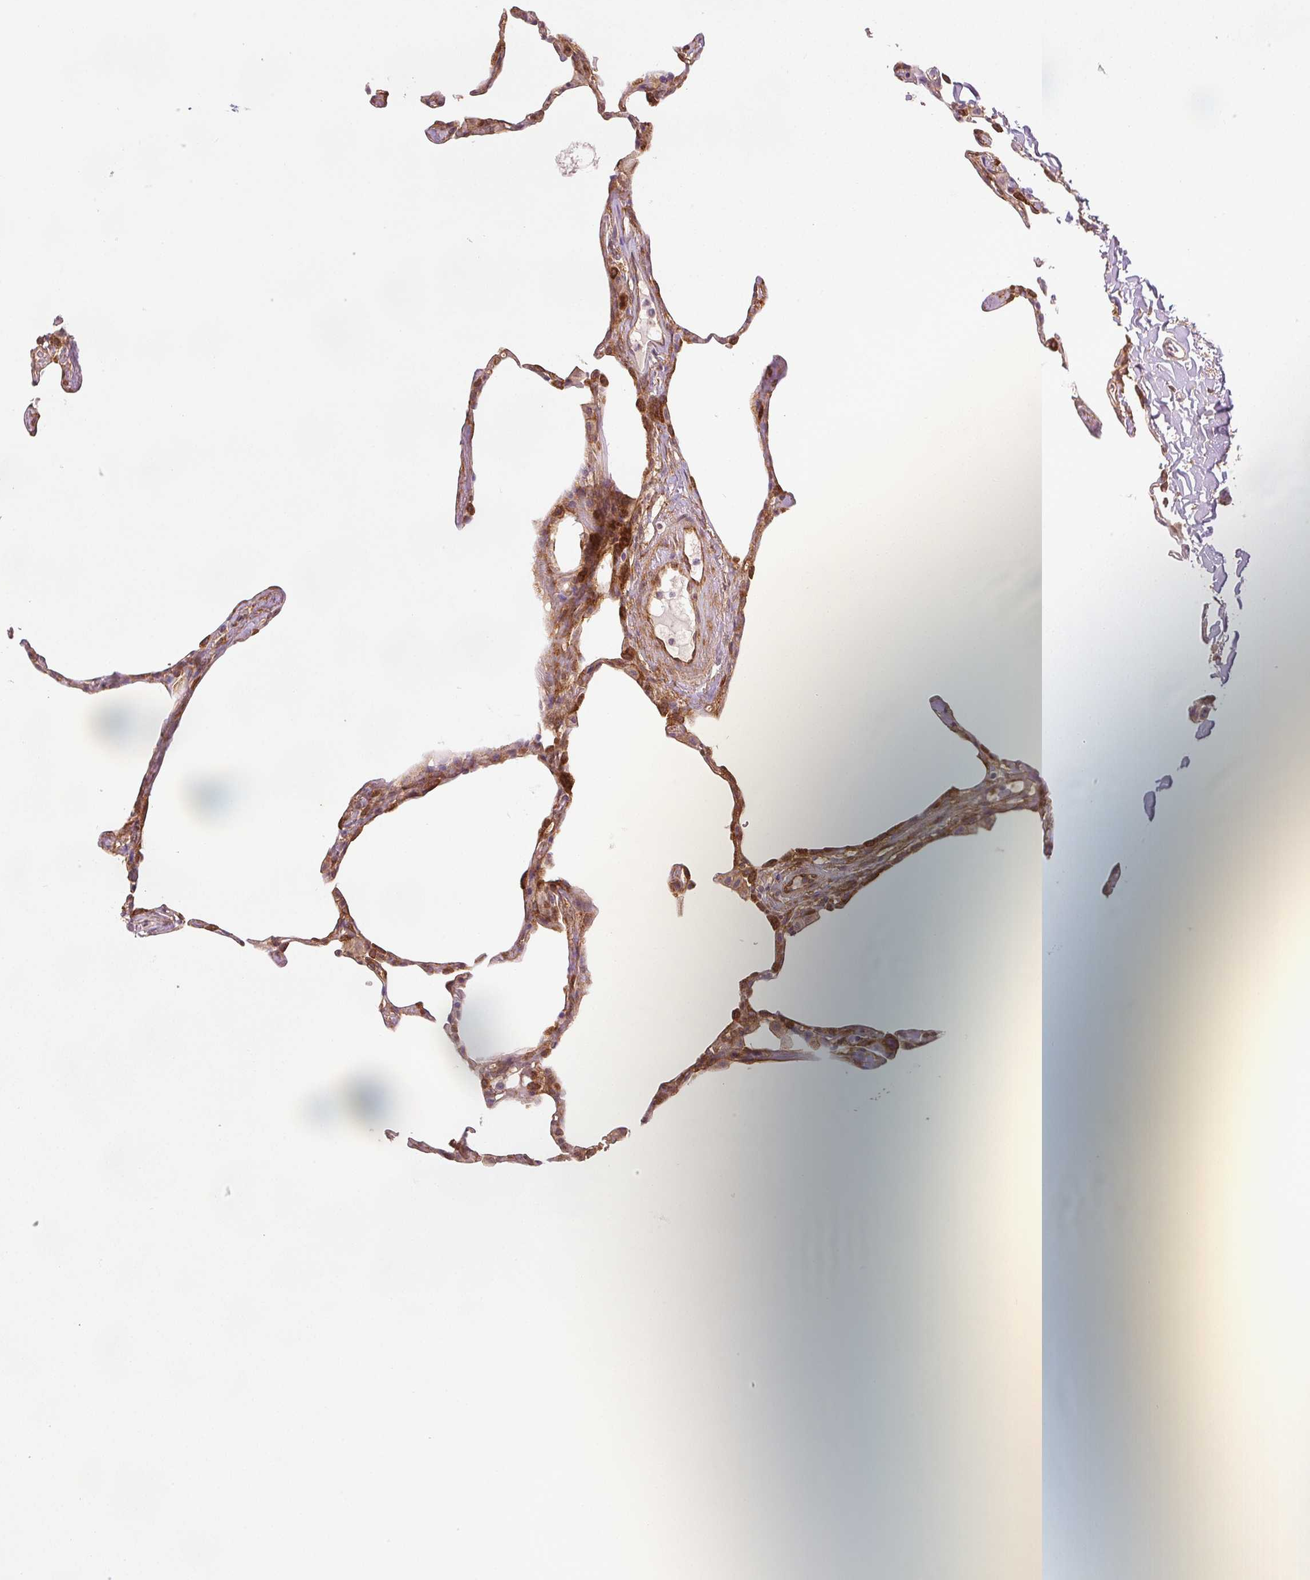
{"staining": {"intensity": "moderate", "quantity": "25%-75%", "location": "cytoplasmic/membranous"}, "tissue": "lung", "cell_type": "Alveolar cells", "image_type": "normal", "snomed": [{"axis": "morphology", "description": "Normal tissue, NOS"}, {"axis": "topography", "description": "Lung"}], "caption": "Moderate cytoplasmic/membranous protein expression is seen in about 25%-75% of alveolar cells in lung. (DAB (3,3'-diaminobenzidine) IHC with brightfield microscopy, high magnification).", "gene": "DIAPH2", "patient": {"sex": "male", "age": 65}}